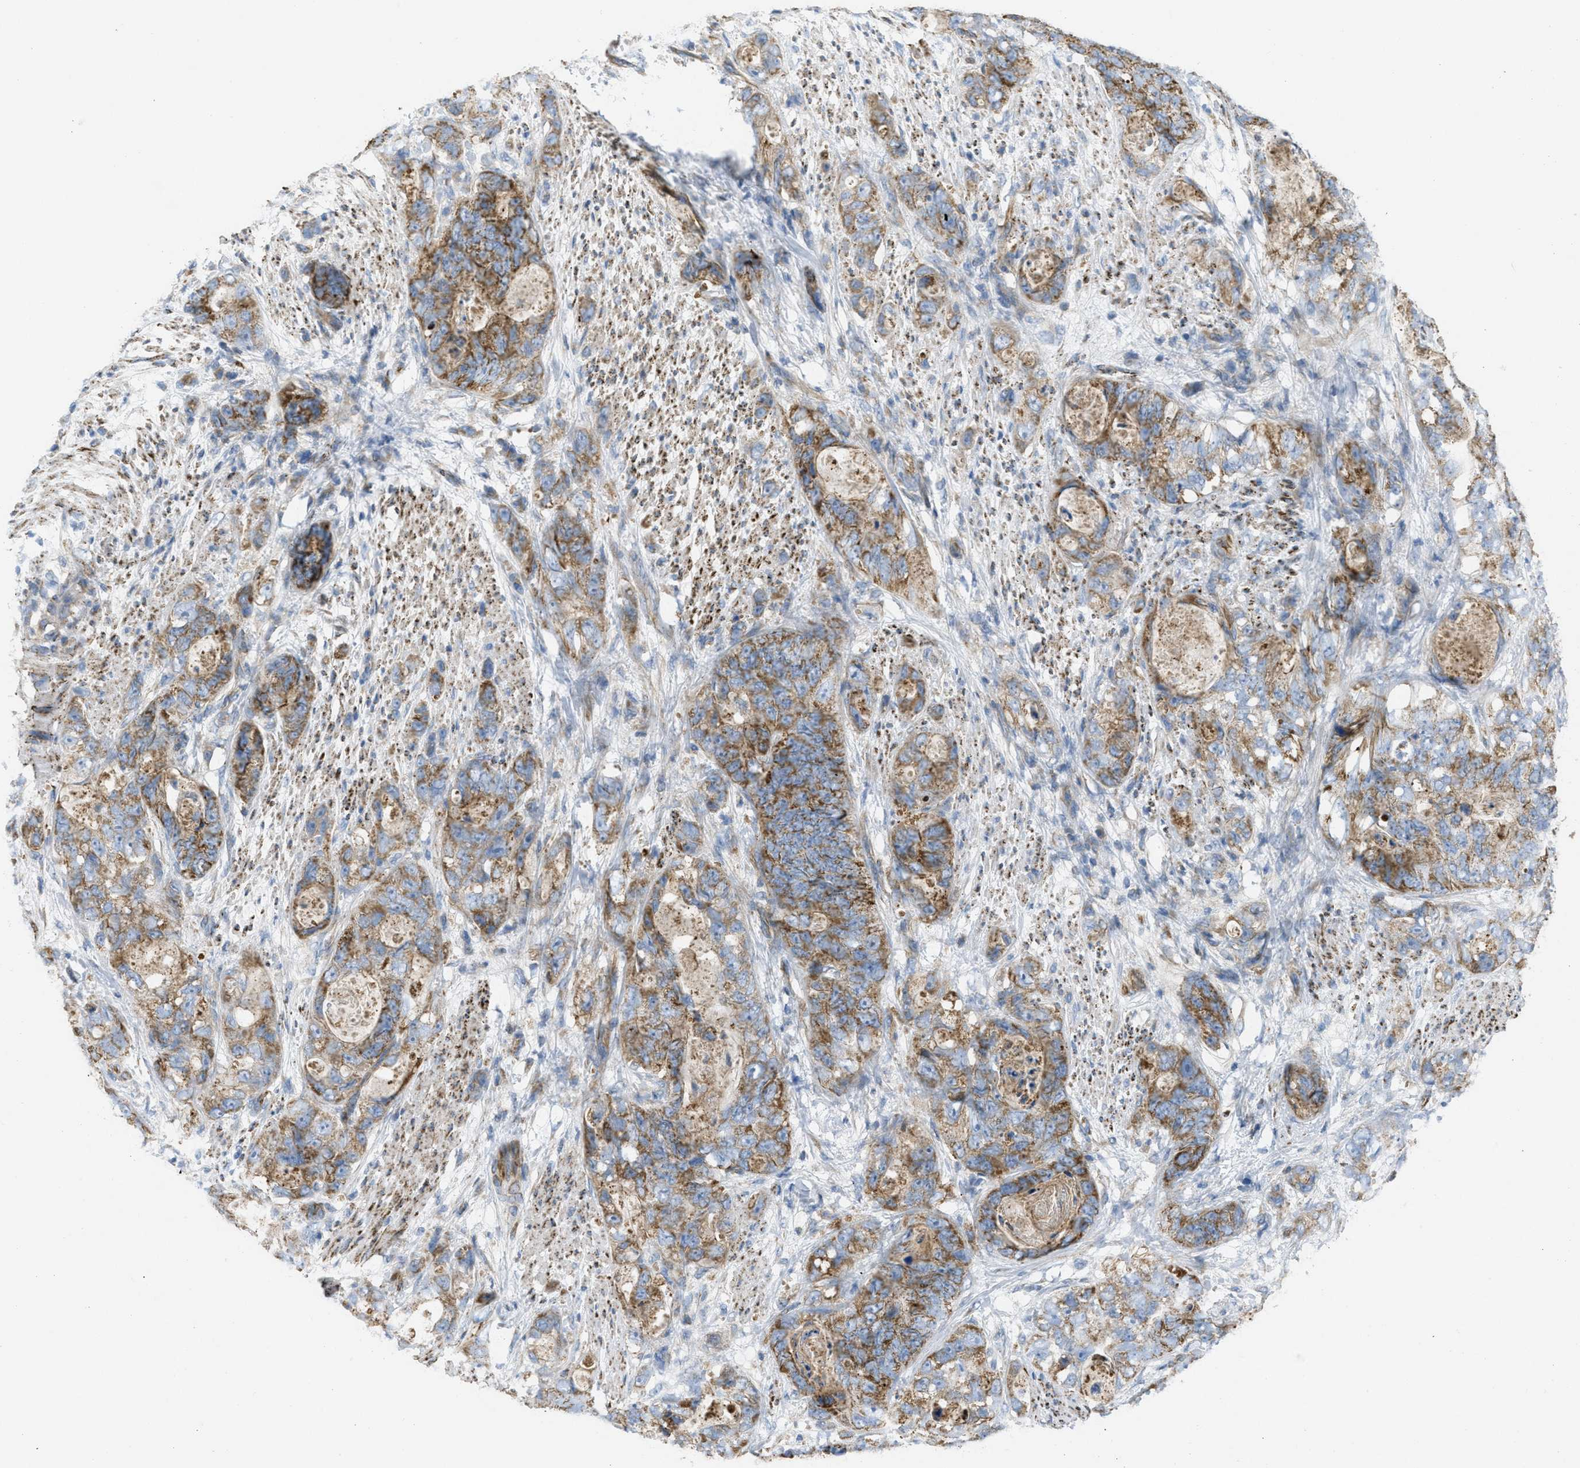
{"staining": {"intensity": "moderate", "quantity": ">75%", "location": "cytoplasmic/membranous"}, "tissue": "stomach cancer", "cell_type": "Tumor cells", "image_type": "cancer", "snomed": [{"axis": "morphology", "description": "Adenocarcinoma, NOS"}, {"axis": "topography", "description": "Stomach"}], "caption": "Tumor cells reveal moderate cytoplasmic/membranous expression in approximately >75% of cells in stomach cancer (adenocarcinoma). The protein is stained brown, and the nuclei are stained in blue (DAB IHC with brightfield microscopy, high magnification).", "gene": "BTN3A1", "patient": {"sex": "female", "age": 89}}